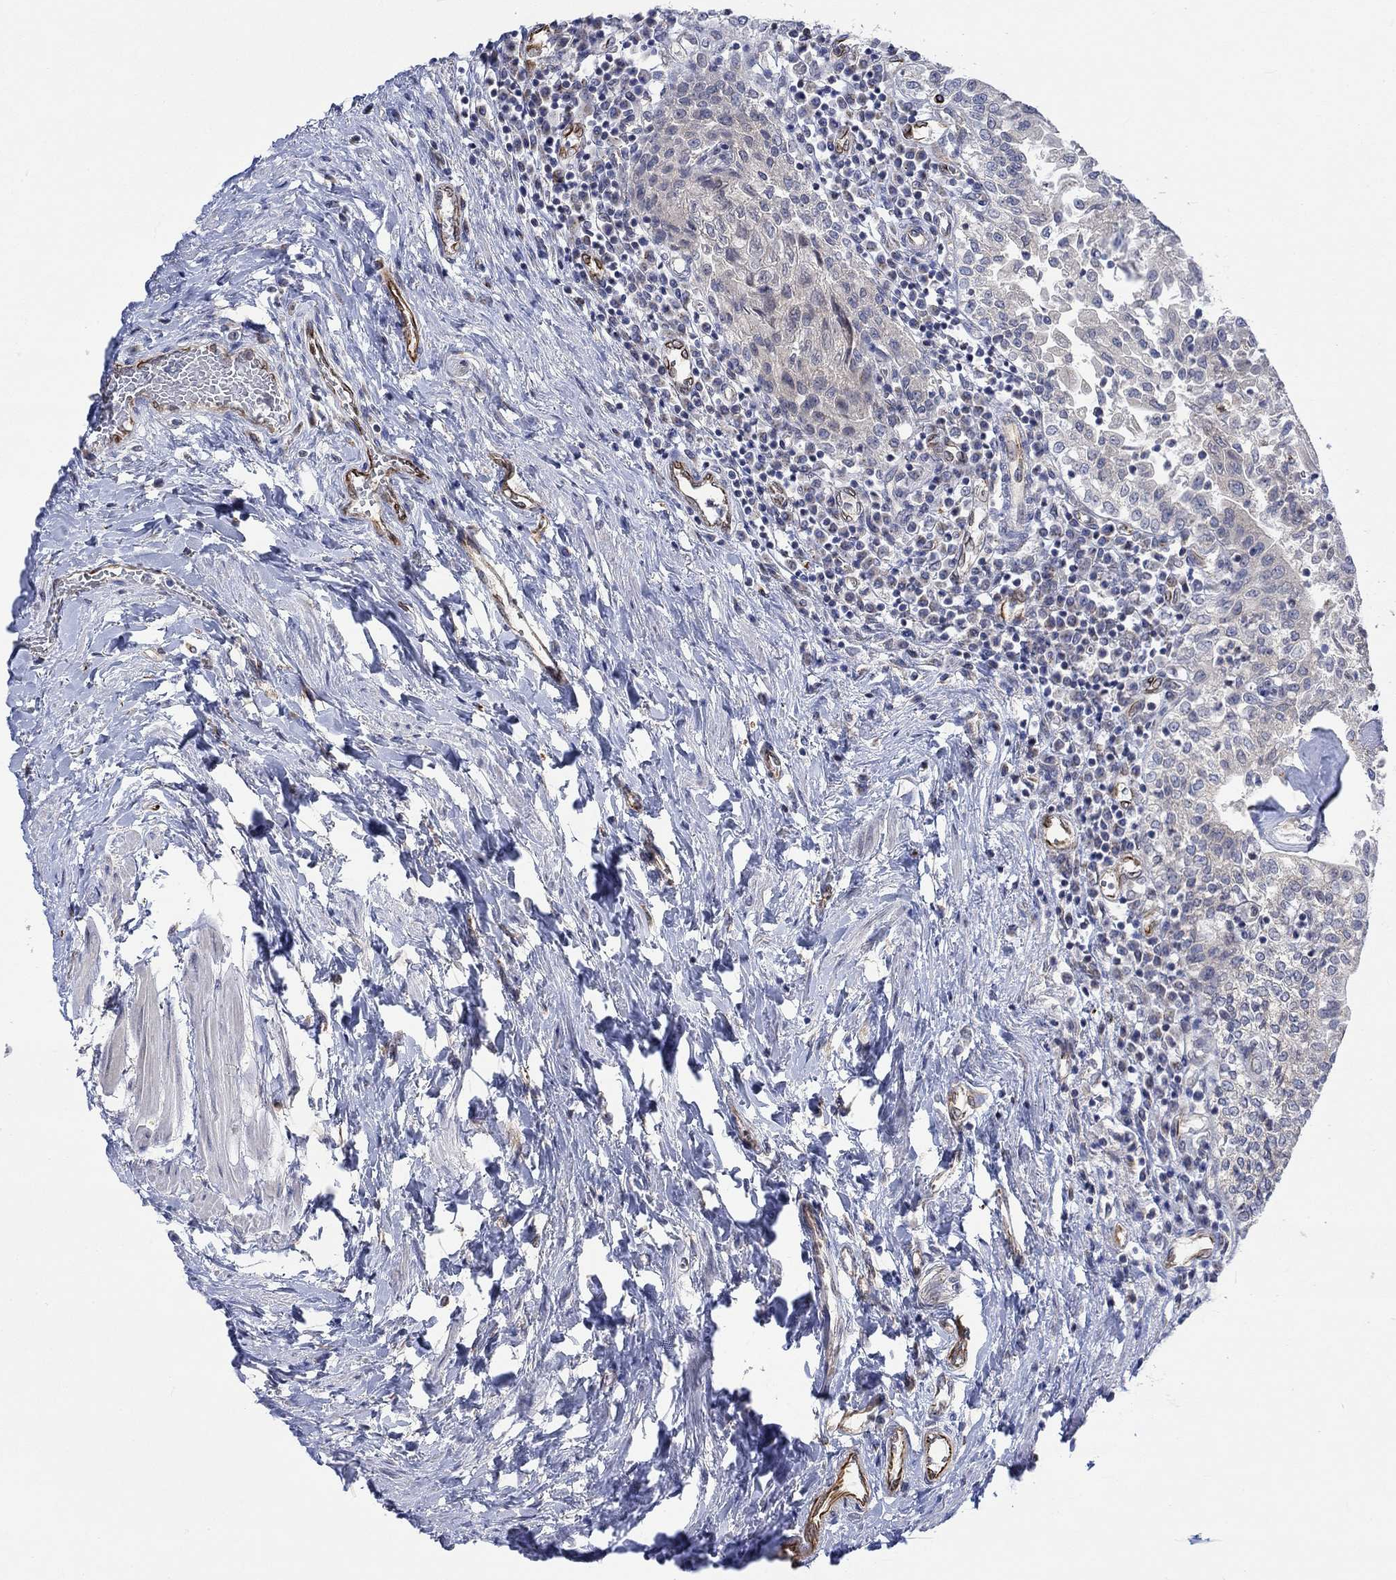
{"staining": {"intensity": "negative", "quantity": "none", "location": "none"}, "tissue": "urothelial cancer", "cell_type": "Tumor cells", "image_type": "cancer", "snomed": [{"axis": "morphology", "description": "Urothelial carcinoma, Low grade"}, {"axis": "topography", "description": "Urinary bladder"}], "caption": "This is an immunohistochemistry (IHC) photomicrograph of low-grade urothelial carcinoma. There is no positivity in tumor cells.", "gene": "CAMK1D", "patient": {"sex": "male", "age": 78}}